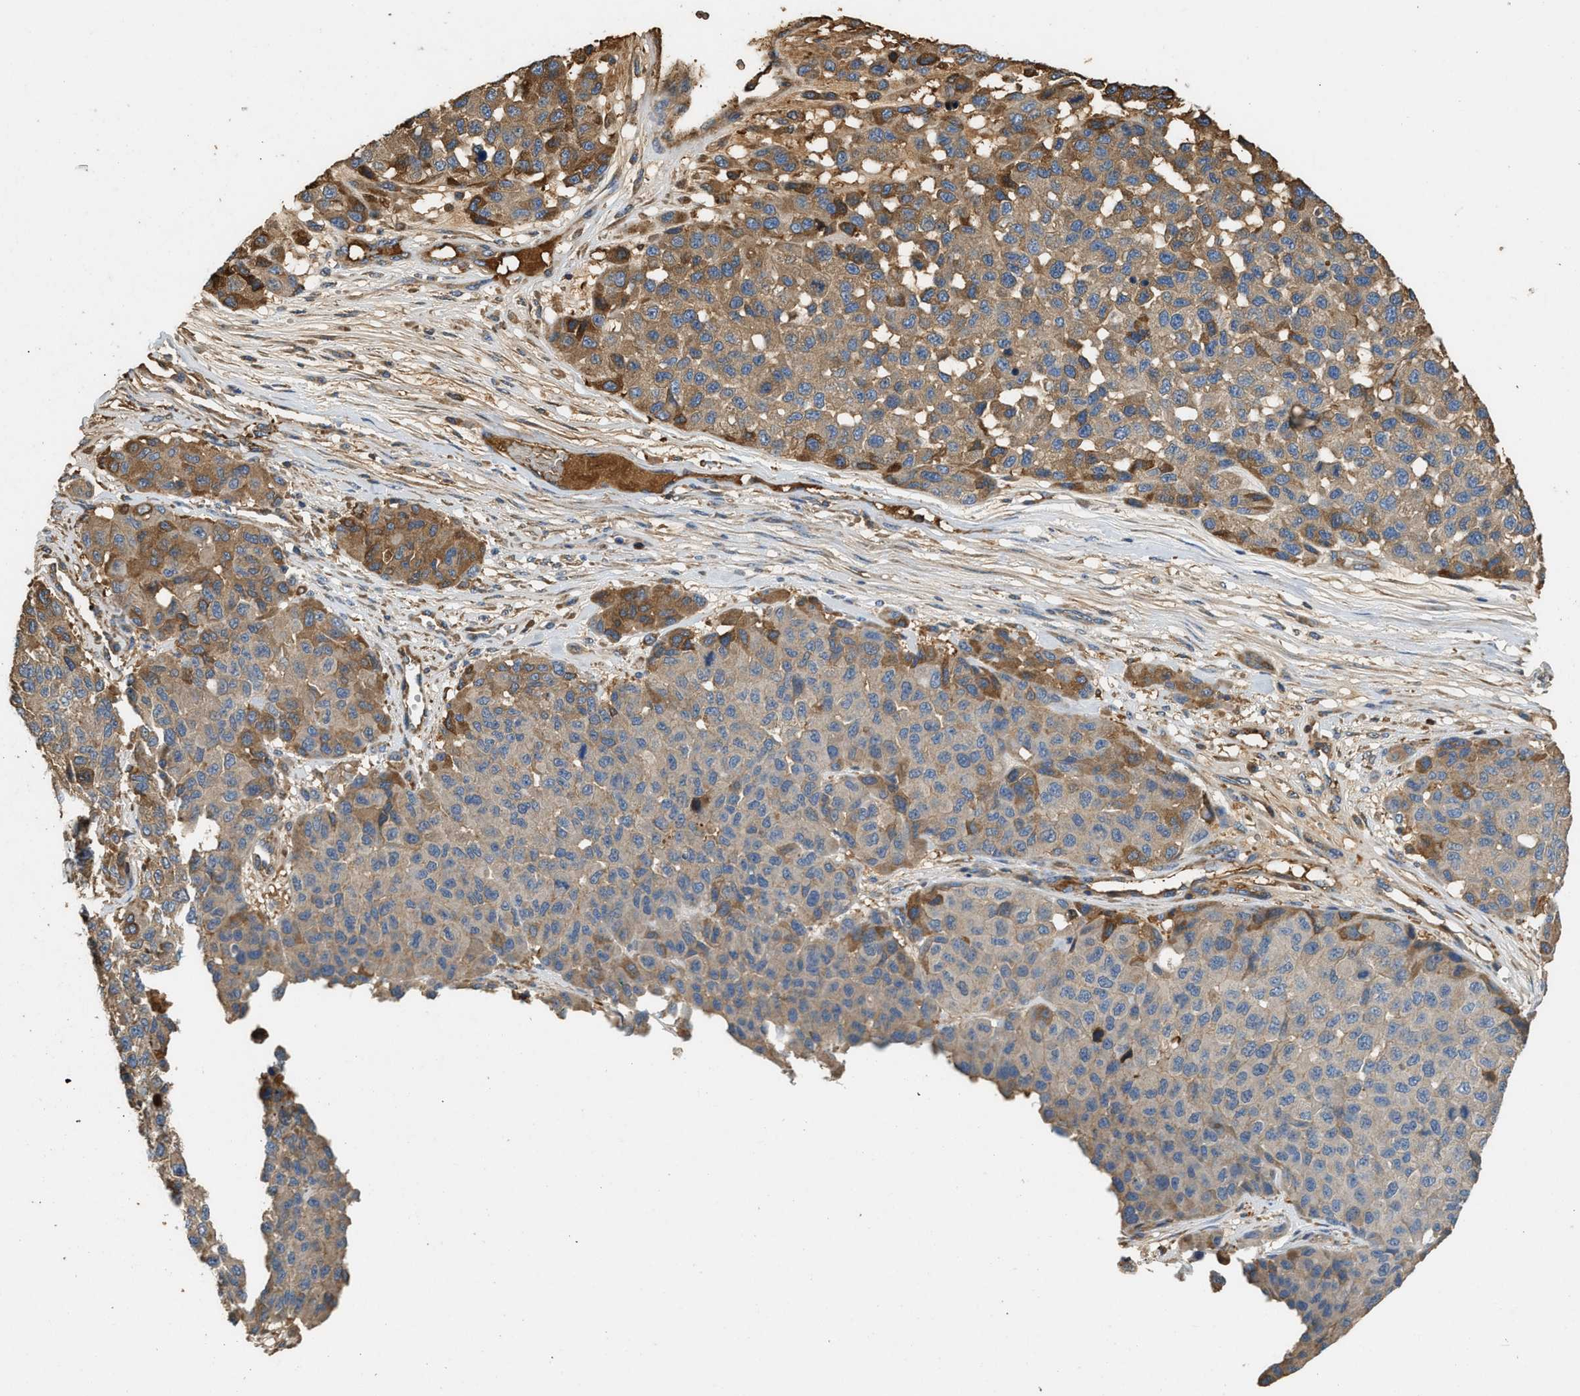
{"staining": {"intensity": "moderate", "quantity": ">75%", "location": "cytoplasmic/membranous"}, "tissue": "melanoma", "cell_type": "Tumor cells", "image_type": "cancer", "snomed": [{"axis": "morphology", "description": "Malignant melanoma, NOS"}, {"axis": "topography", "description": "Skin"}], "caption": "Immunohistochemistry (IHC) (DAB (3,3'-diaminobenzidine)) staining of malignant melanoma displays moderate cytoplasmic/membranous protein expression in approximately >75% of tumor cells.", "gene": "TMEM268", "patient": {"sex": "male", "age": 62}}